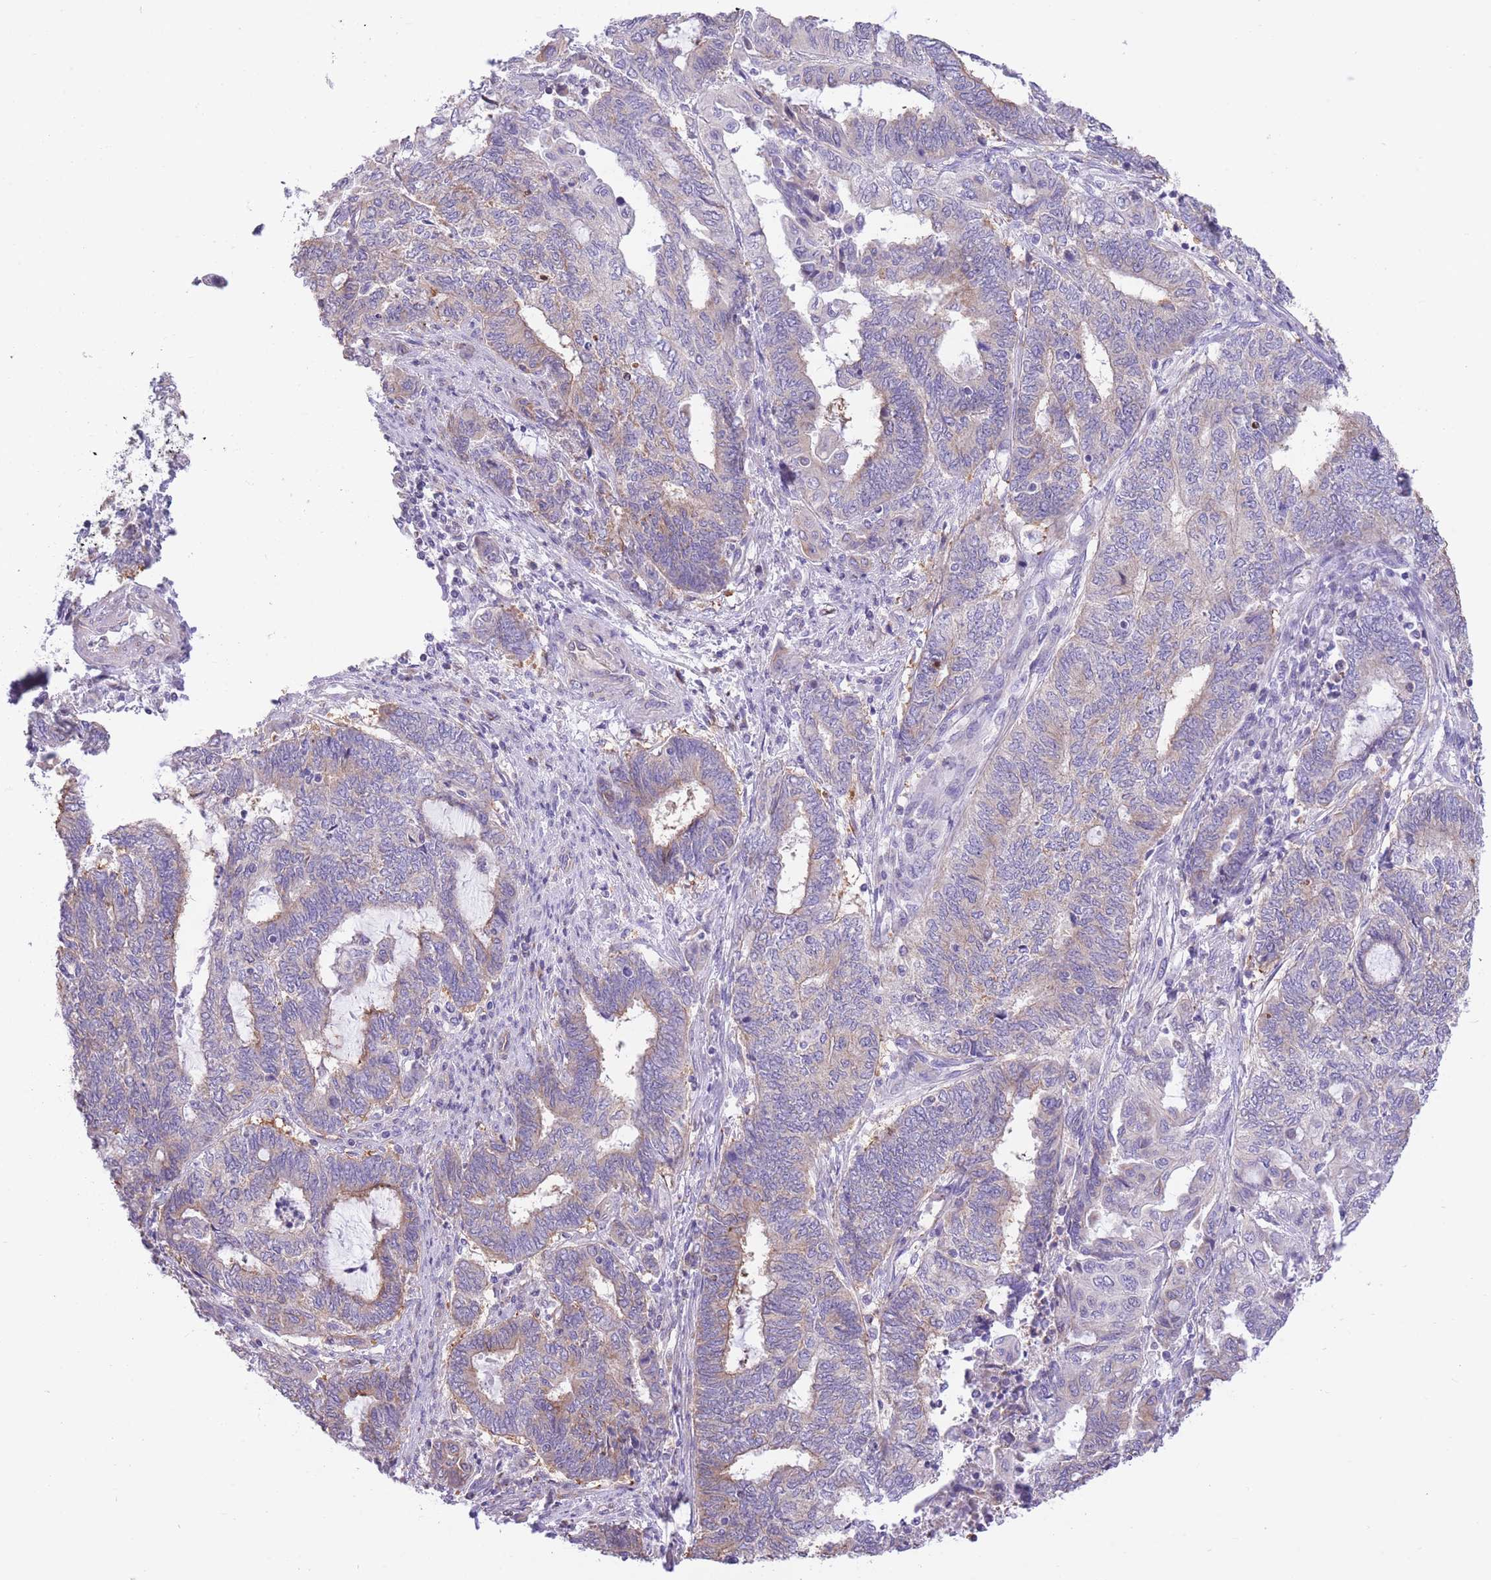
{"staining": {"intensity": "weak", "quantity": "25%-75%", "location": "cytoplasmic/membranous"}, "tissue": "endometrial cancer", "cell_type": "Tumor cells", "image_type": "cancer", "snomed": [{"axis": "morphology", "description": "Adenocarcinoma, NOS"}, {"axis": "topography", "description": "Uterus"}, {"axis": "topography", "description": "Endometrium"}], "caption": "An image showing weak cytoplasmic/membranous expression in approximately 25%-75% of tumor cells in adenocarcinoma (endometrial), as visualized by brown immunohistochemical staining.", "gene": "RHOU", "patient": {"sex": "female", "age": 70}}